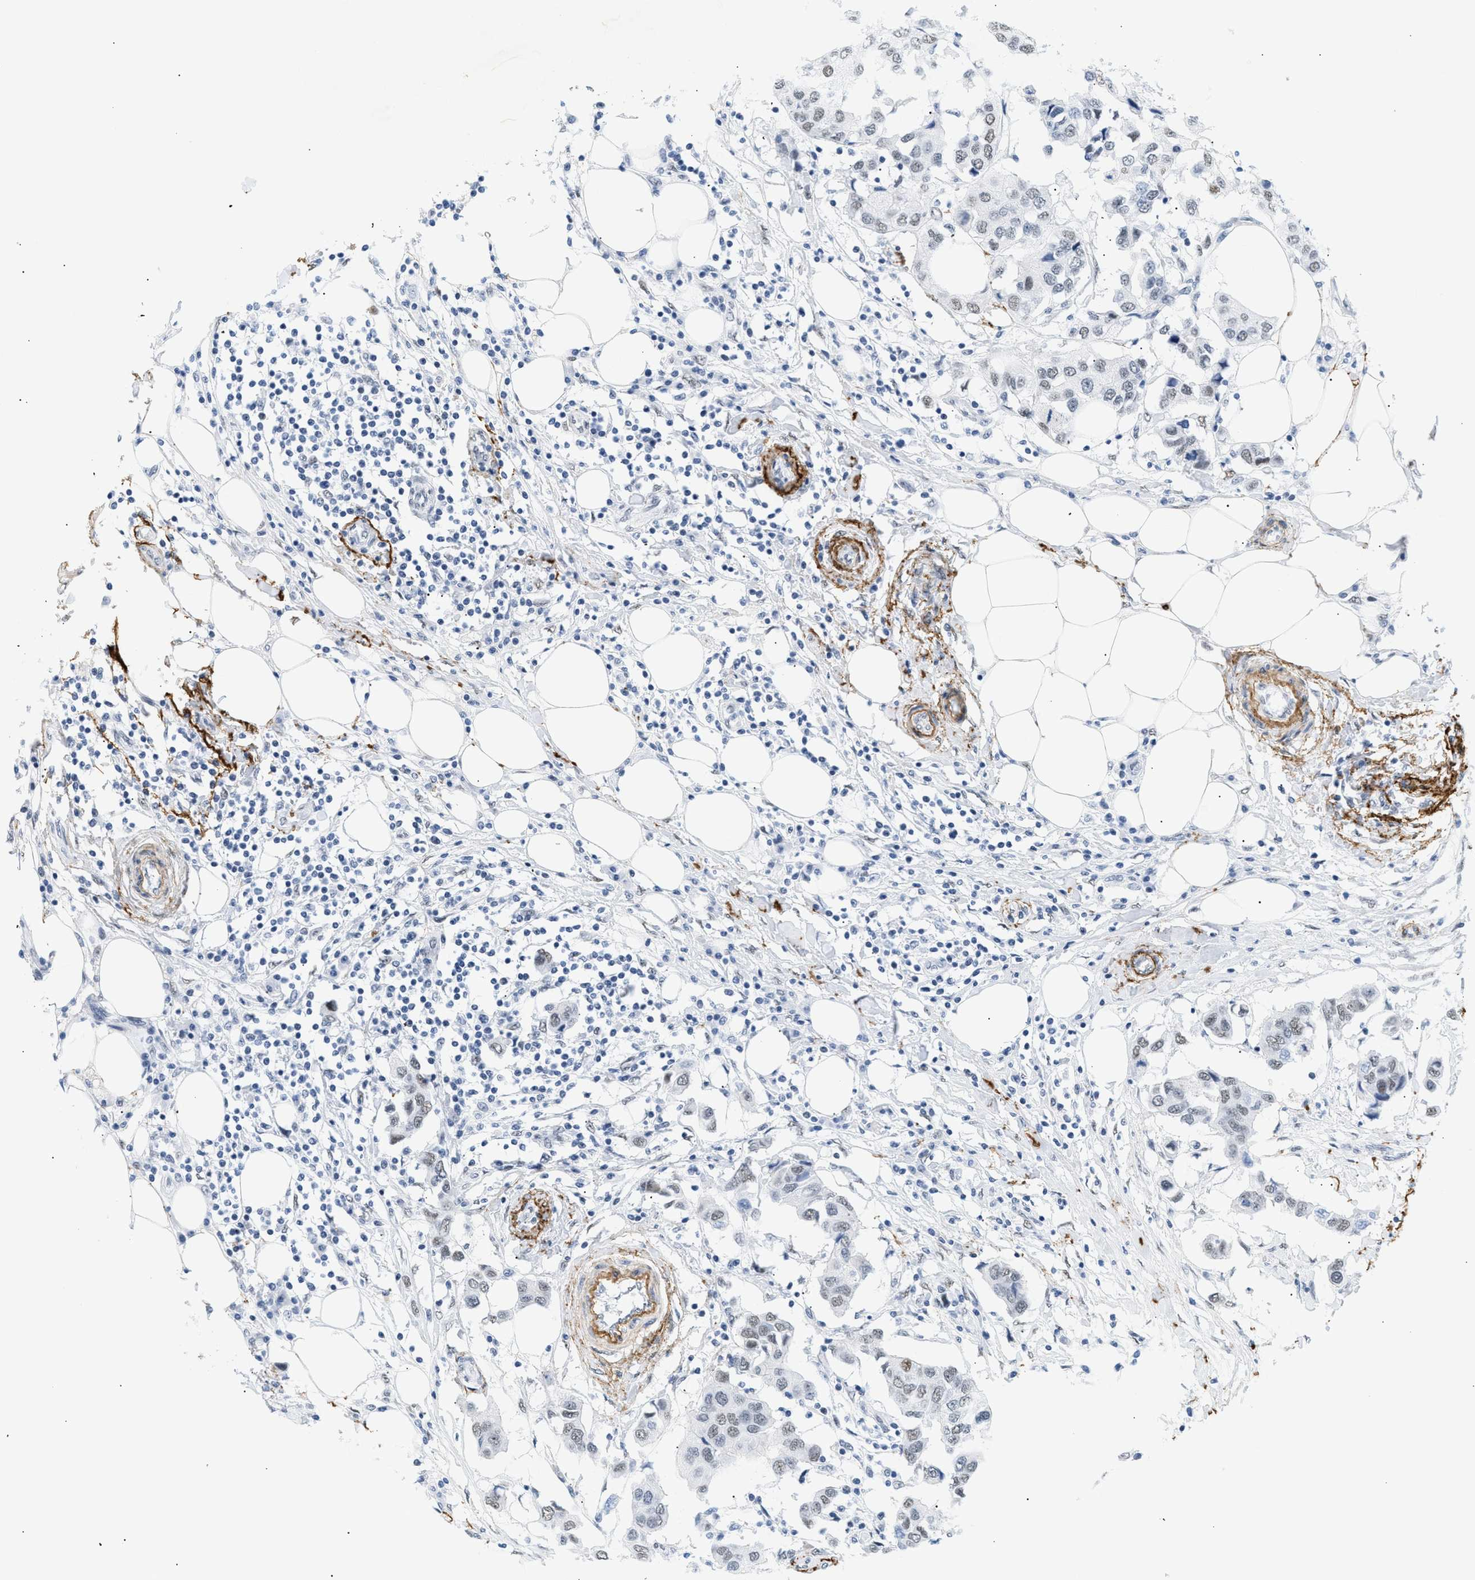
{"staining": {"intensity": "weak", "quantity": "25%-75%", "location": "nuclear"}, "tissue": "breast cancer", "cell_type": "Tumor cells", "image_type": "cancer", "snomed": [{"axis": "morphology", "description": "Duct carcinoma"}, {"axis": "topography", "description": "Breast"}], "caption": "Protein expression by immunohistochemistry (IHC) shows weak nuclear staining in approximately 25%-75% of tumor cells in breast infiltrating ductal carcinoma. (Brightfield microscopy of DAB IHC at high magnification).", "gene": "ELN", "patient": {"sex": "female", "age": 80}}